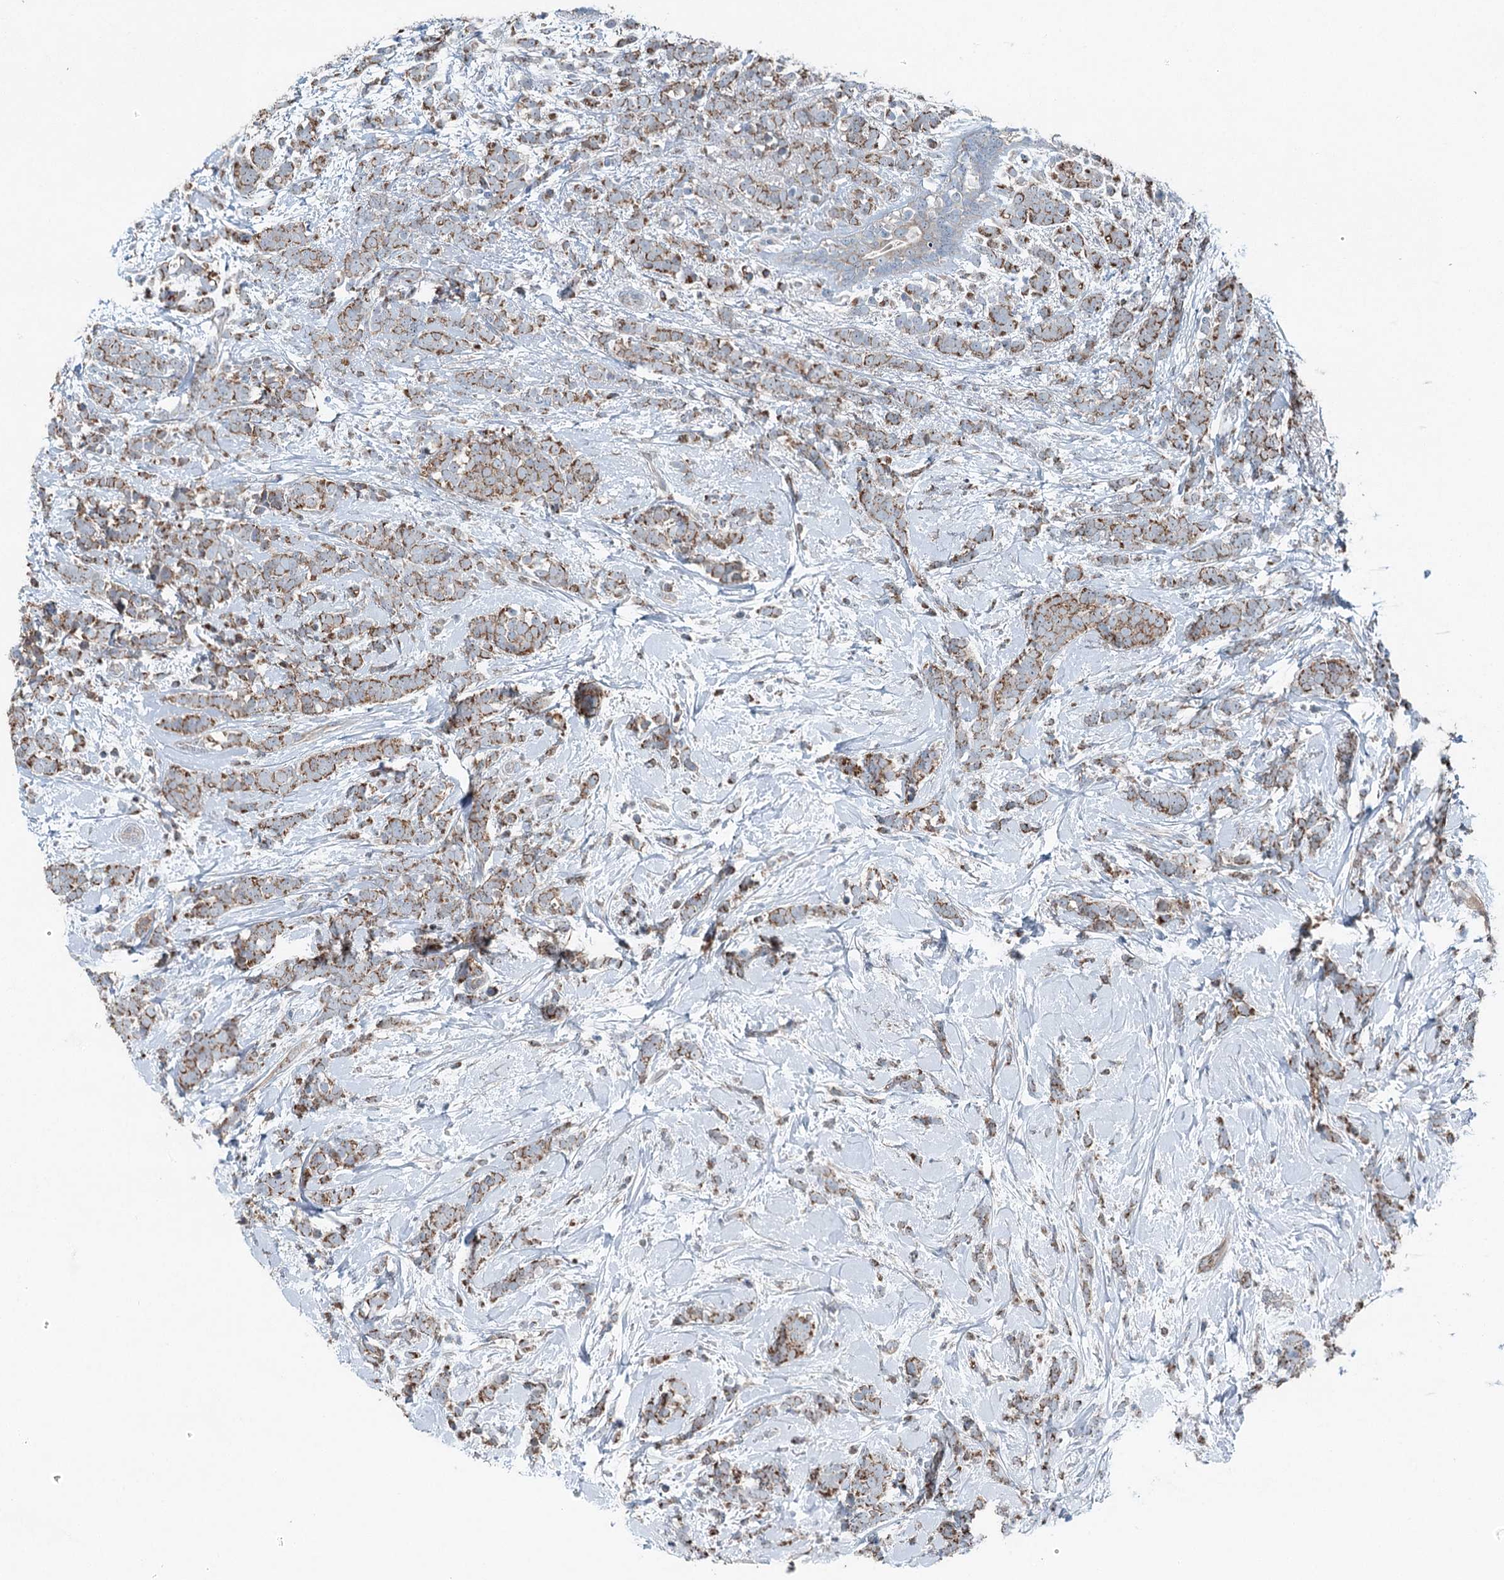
{"staining": {"intensity": "moderate", "quantity": ">75%", "location": "cytoplasmic/membranous"}, "tissue": "breast cancer", "cell_type": "Tumor cells", "image_type": "cancer", "snomed": [{"axis": "morphology", "description": "Lobular carcinoma"}, {"axis": "topography", "description": "Breast"}], "caption": "A histopathology image of breast cancer (lobular carcinoma) stained for a protein shows moderate cytoplasmic/membranous brown staining in tumor cells.", "gene": "CHCHD5", "patient": {"sex": "female", "age": 58}}